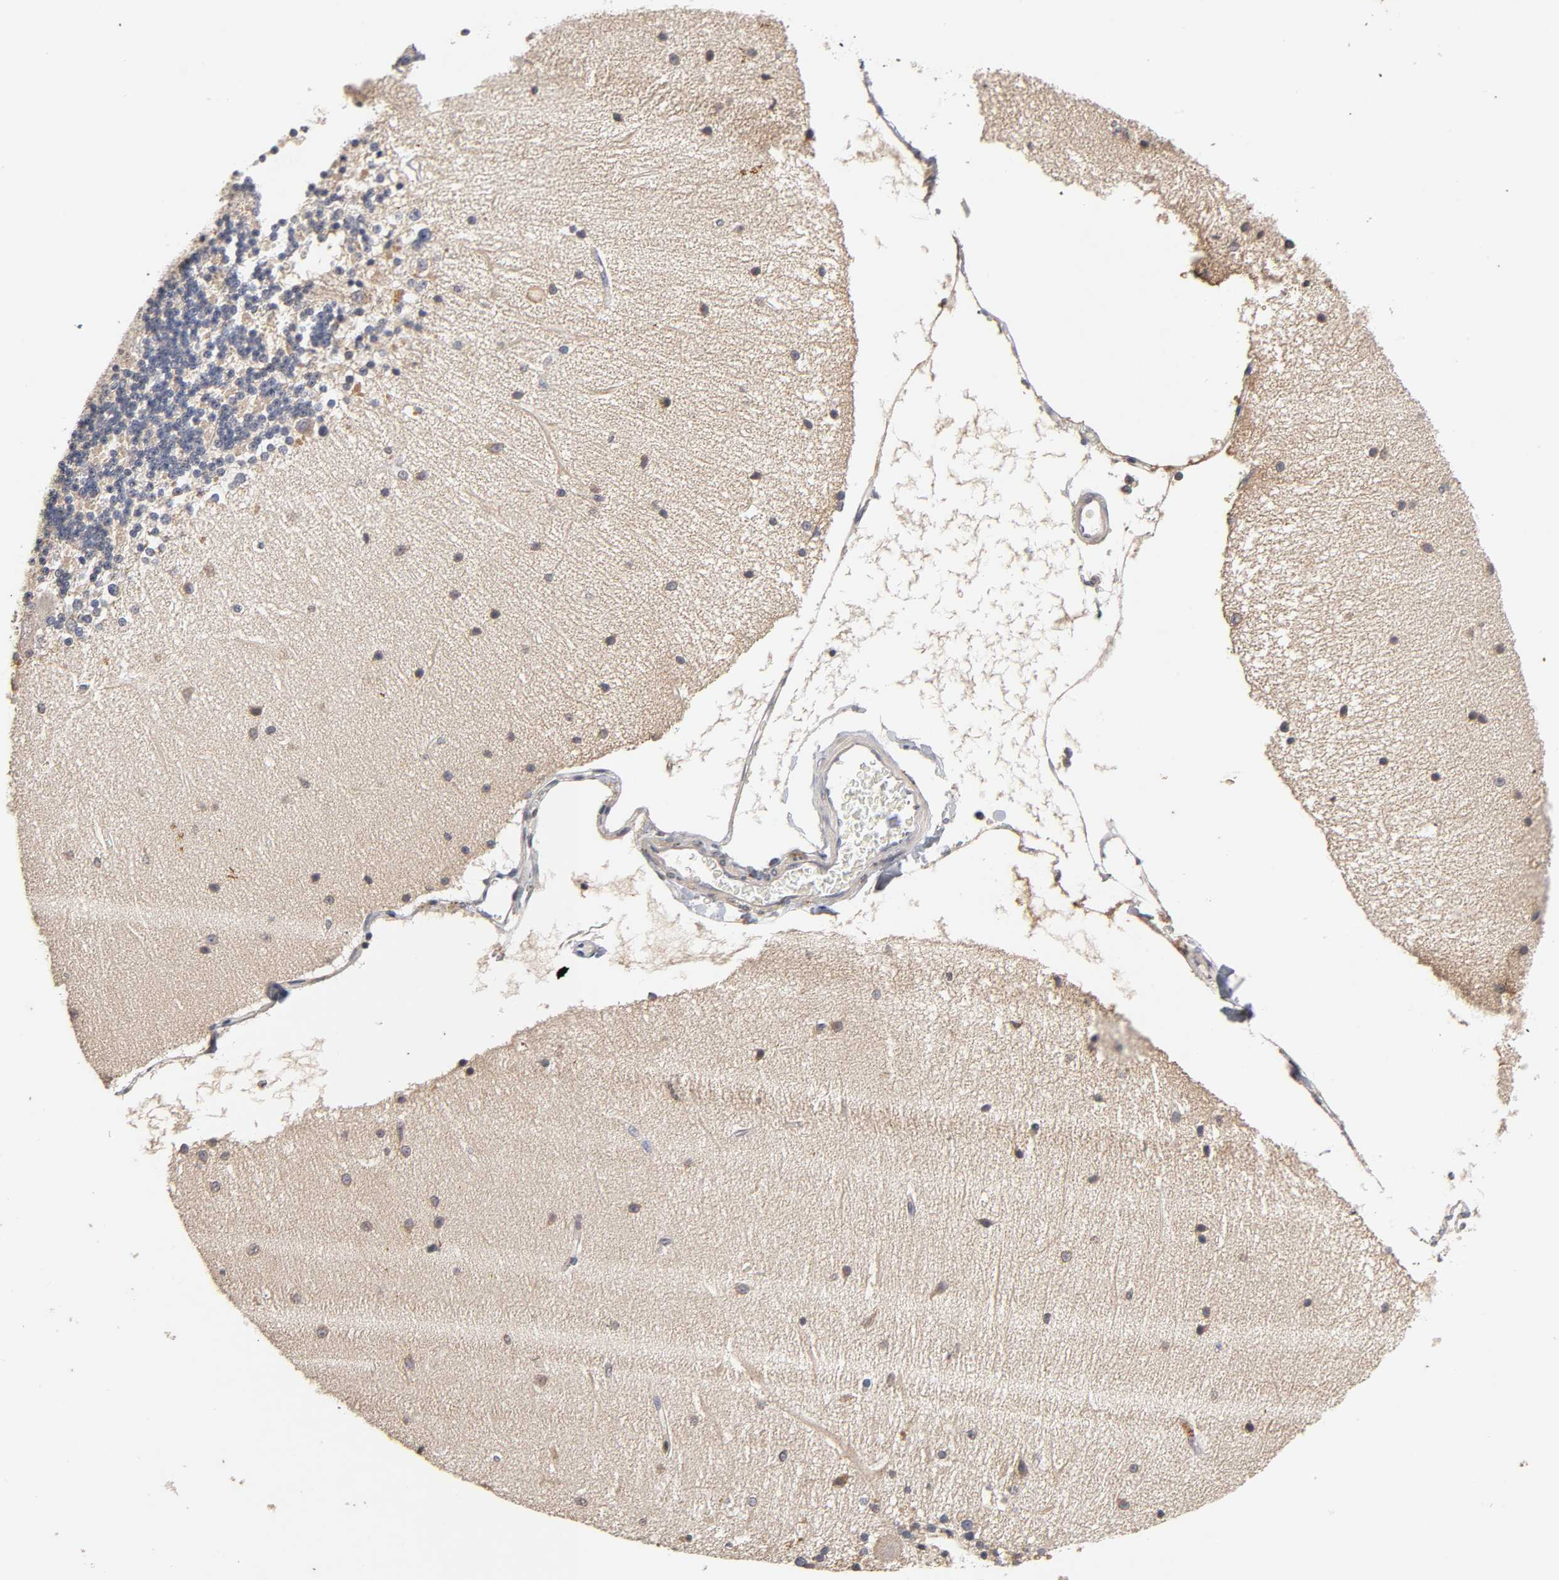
{"staining": {"intensity": "weak", "quantity": ">75%", "location": "cytoplasmic/membranous"}, "tissue": "cerebellum", "cell_type": "Cells in granular layer", "image_type": "normal", "snomed": [{"axis": "morphology", "description": "Normal tissue, NOS"}, {"axis": "topography", "description": "Cerebellum"}], "caption": "A photomicrograph of human cerebellum stained for a protein exhibits weak cytoplasmic/membranous brown staining in cells in granular layer.", "gene": "CXADR", "patient": {"sex": "female", "age": 54}}